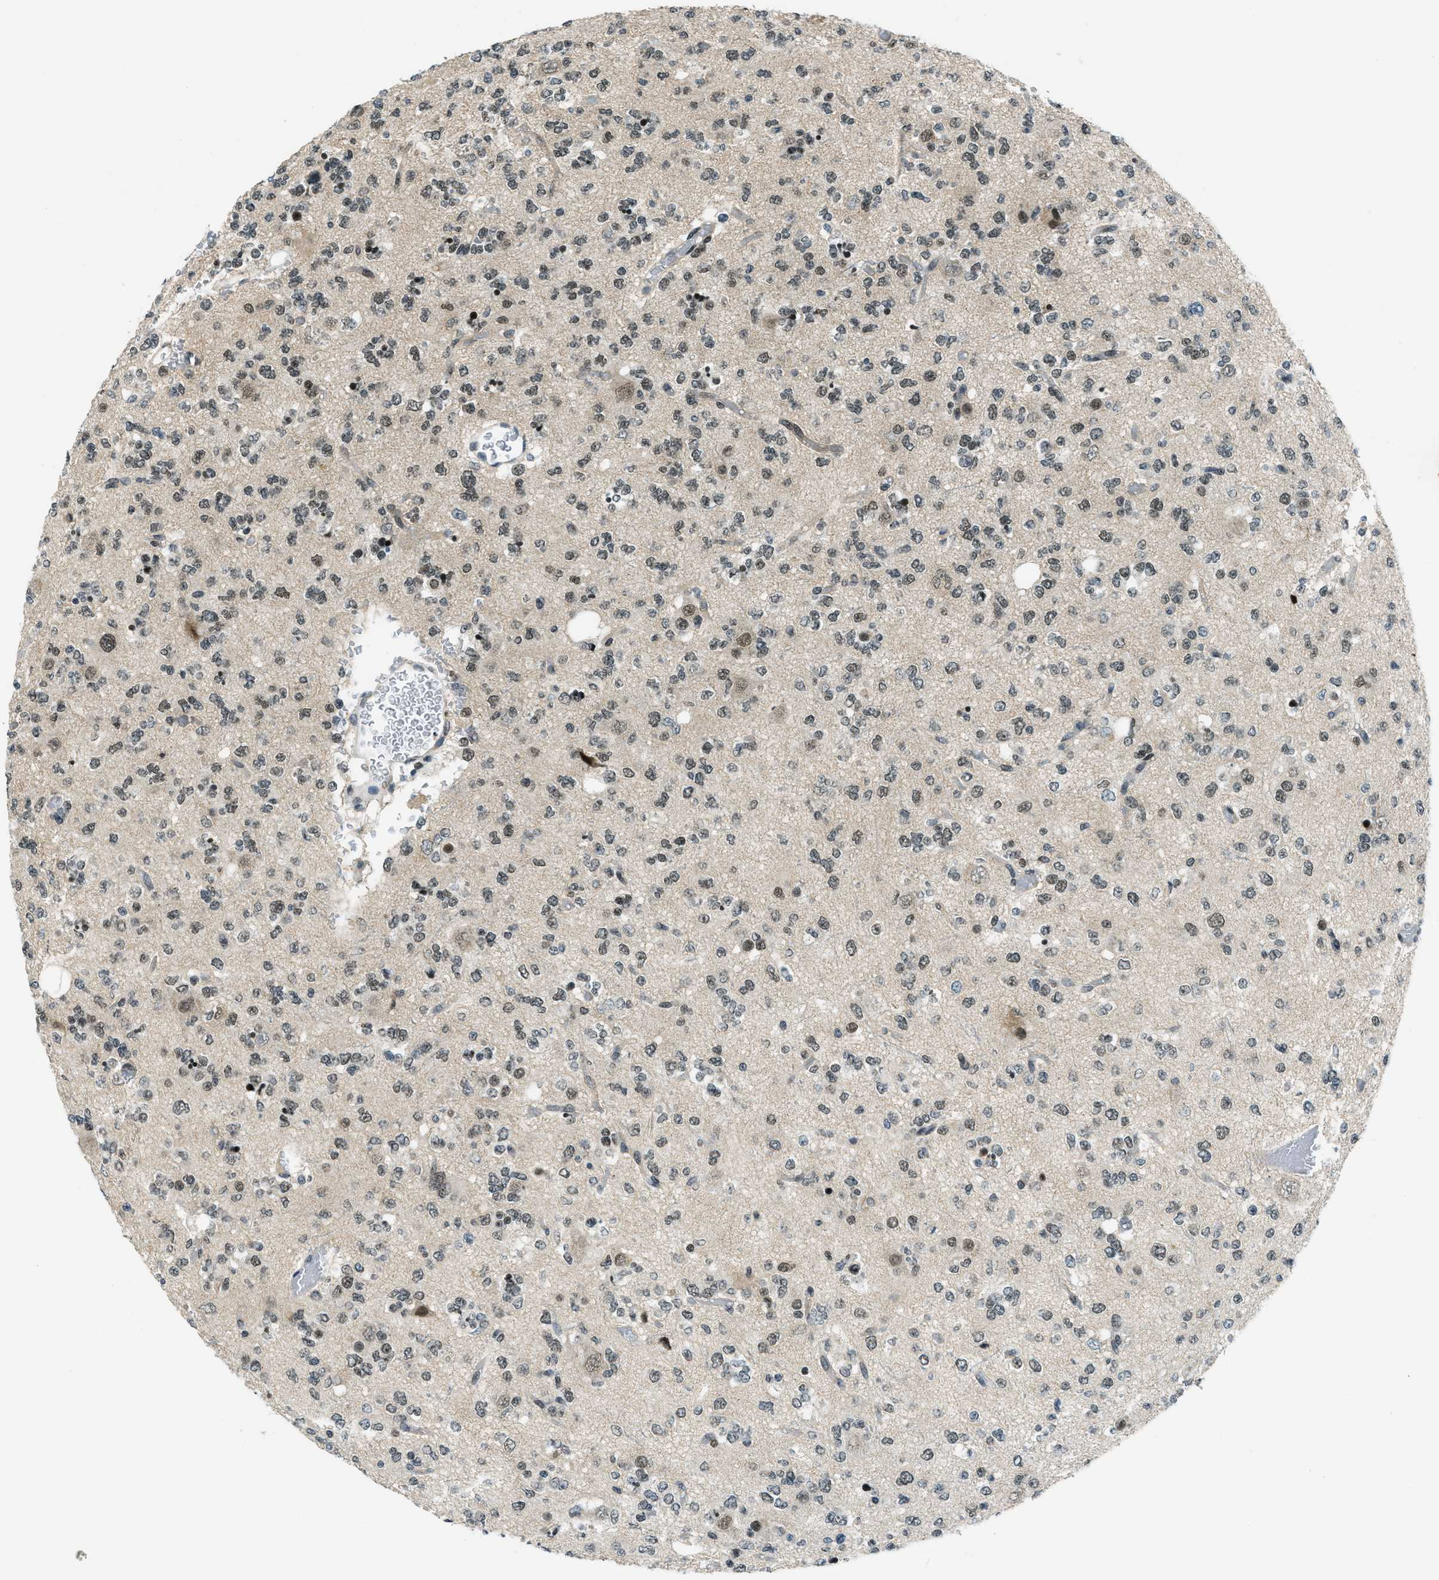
{"staining": {"intensity": "weak", "quantity": "25%-75%", "location": "nuclear"}, "tissue": "glioma", "cell_type": "Tumor cells", "image_type": "cancer", "snomed": [{"axis": "morphology", "description": "Glioma, malignant, Low grade"}, {"axis": "topography", "description": "Brain"}], "caption": "Tumor cells exhibit weak nuclear staining in approximately 25%-75% of cells in low-grade glioma (malignant).", "gene": "KLF6", "patient": {"sex": "male", "age": 38}}